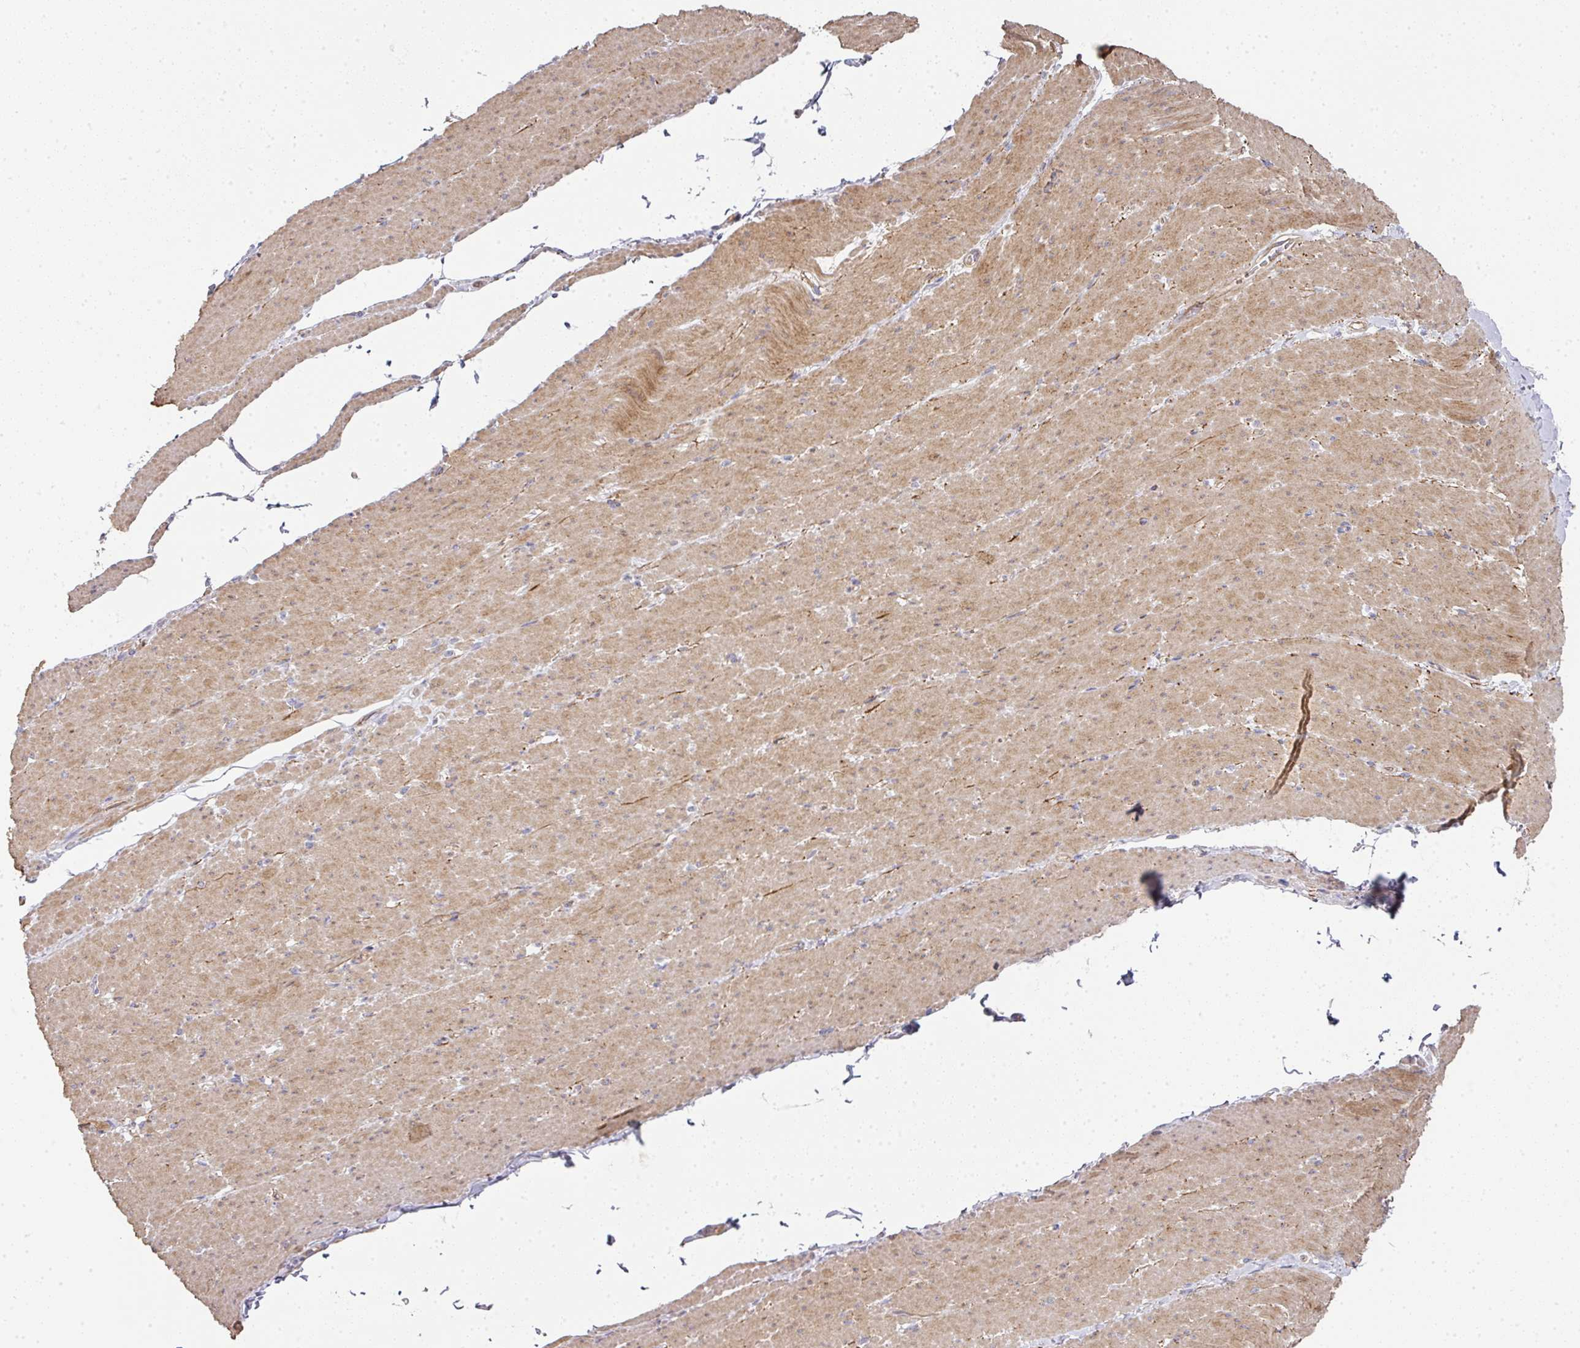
{"staining": {"intensity": "moderate", "quantity": "25%-75%", "location": "cytoplasmic/membranous"}, "tissue": "smooth muscle", "cell_type": "Smooth muscle cells", "image_type": "normal", "snomed": [{"axis": "morphology", "description": "Normal tissue, NOS"}, {"axis": "topography", "description": "Smooth muscle"}, {"axis": "topography", "description": "Rectum"}], "caption": "An image showing moderate cytoplasmic/membranous staining in about 25%-75% of smooth muscle cells in normal smooth muscle, as visualized by brown immunohistochemical staining.", "gene": "STK35", "patient": {"sex": "male", "age": 53}}